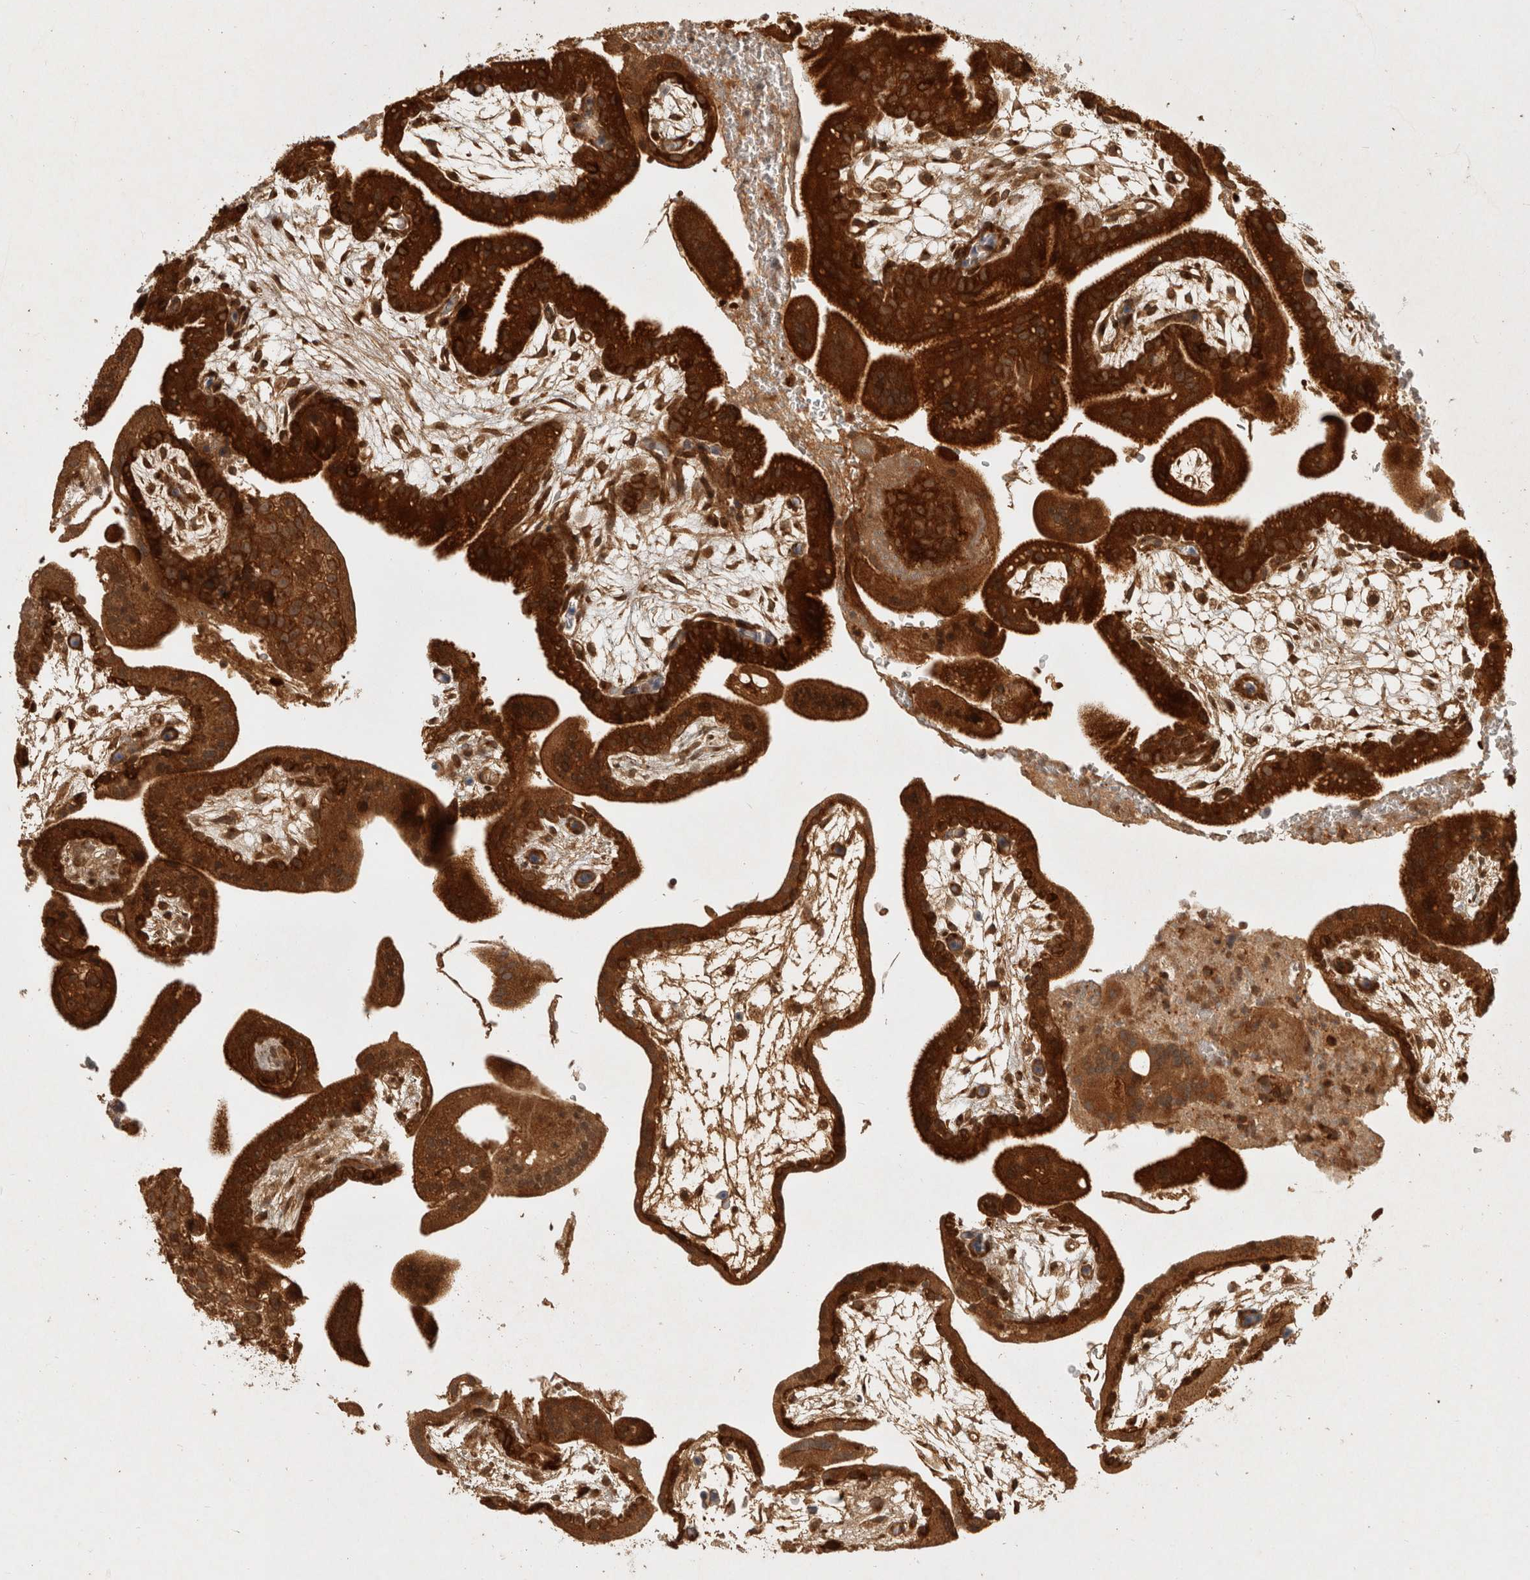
{"staining": {"intensity": "strong", "quantity": ">75%", "location": "cytoplasmic/membranous"}, "tissue": "placenta", "cell_type": "Decidual cells", "image_type": "normal", "snomed": [{"axis": "morphology", "description": "Normal tissue, NOS"}, {"axis": "topography", "description": "Placenta"}], "caption": "Strong cytoplasmic/membranous expression is present in about >75% of decidual cells in normal placenta. Immunohistochemistry stains the protein of interest in brown and the nuclei are stained blue.", "gene": "CAMSAP2", "patient": {"sex": "female", "age": 35}}